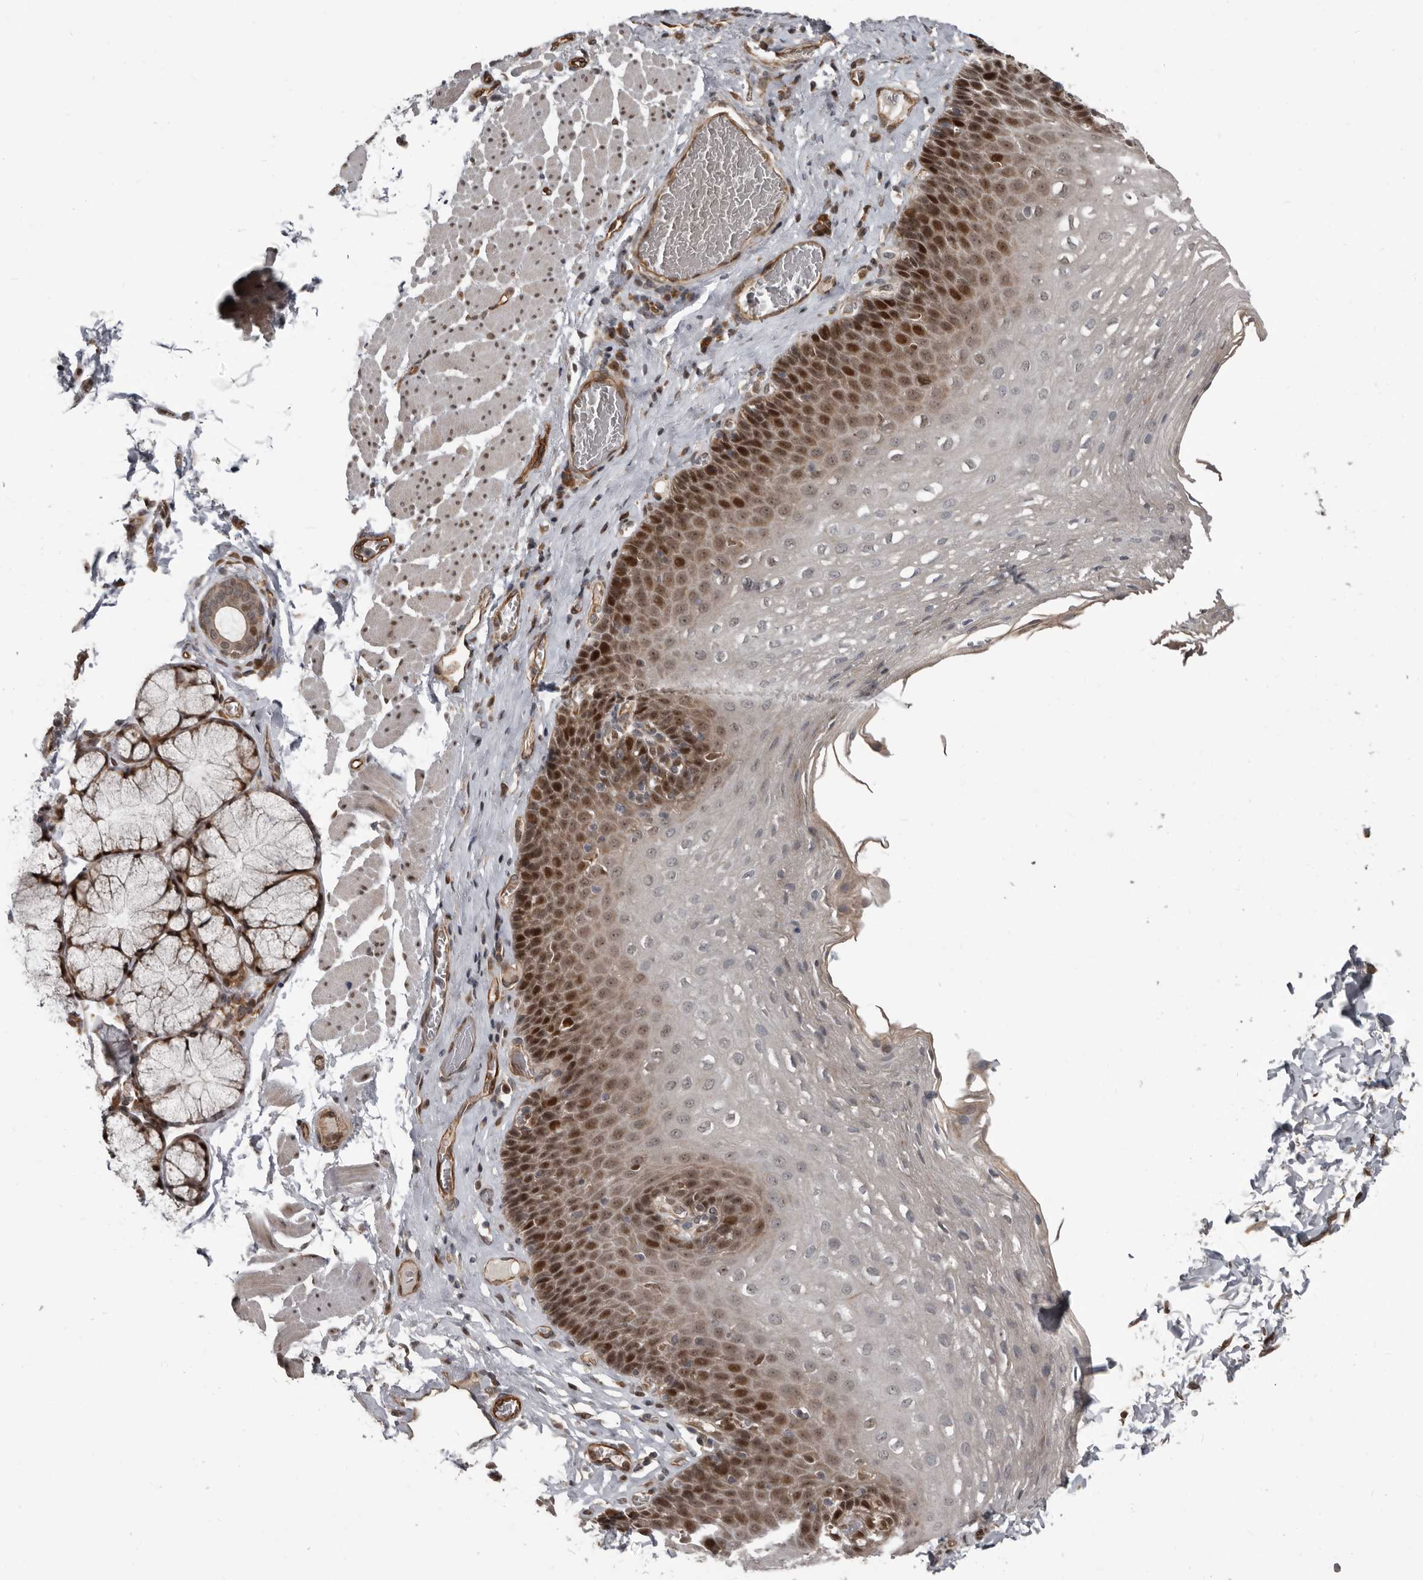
{"staining": {"intensity": "strong", "quantity": "25%-75%", "location": "nuclear"}, "tissue": "esophagus", "cell_type": "Squamous epithelial cells", "image_type": "normal", "snomed": [{"axis": "morphology", "description": "Normal tissue, NOS"}, {"axis": "topography", "description": "Esophagus"}], "caption": "Immunohistochemical staining of normal esophagus shows 25%-75% levels of strong nuclear protein staining in approximately 25%-75% of squamous epithelial cells.", "gene": "CHD1L", "patient": {"sex": "female", "age": 66}}